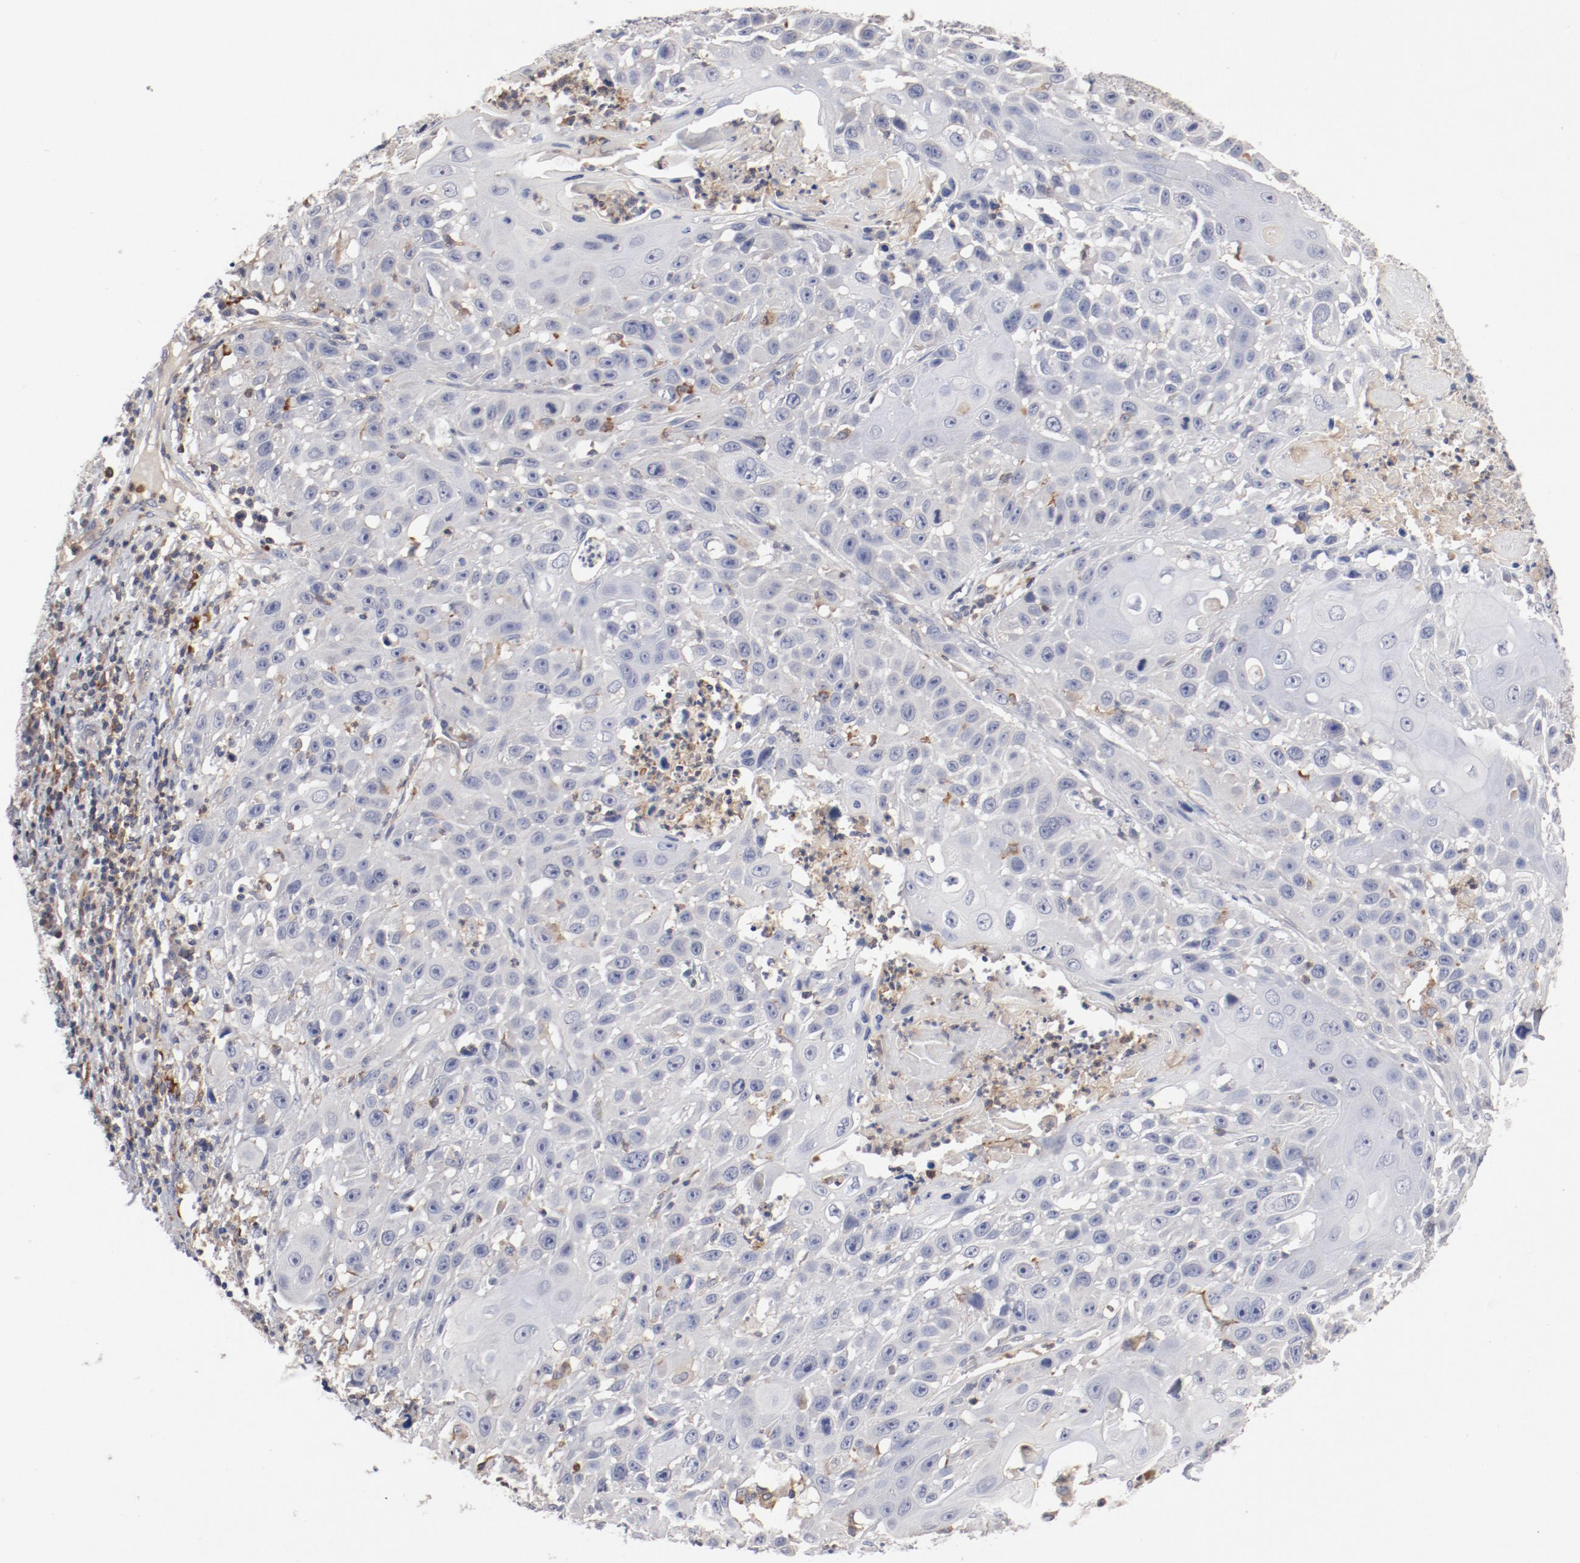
{"staining": {"intensity": "negative", "quantity": "none", "location": "none"}, "tissue": "cervical cancer", "cell_type": "Tumor cells", "image_type": "cancer", "snomed": [{"axis": "morphology", "description": "Squamous cell carcinoma, NOS"}, {"axis": "topography", "description": "Cervix"}], "caption": "Protein analysis of cervical cancer (squamous cell carcinoma) reveals no significant positivity in tumor cells.", "gene": "CBL", "patient": {"sex": "female", "age": 39}}